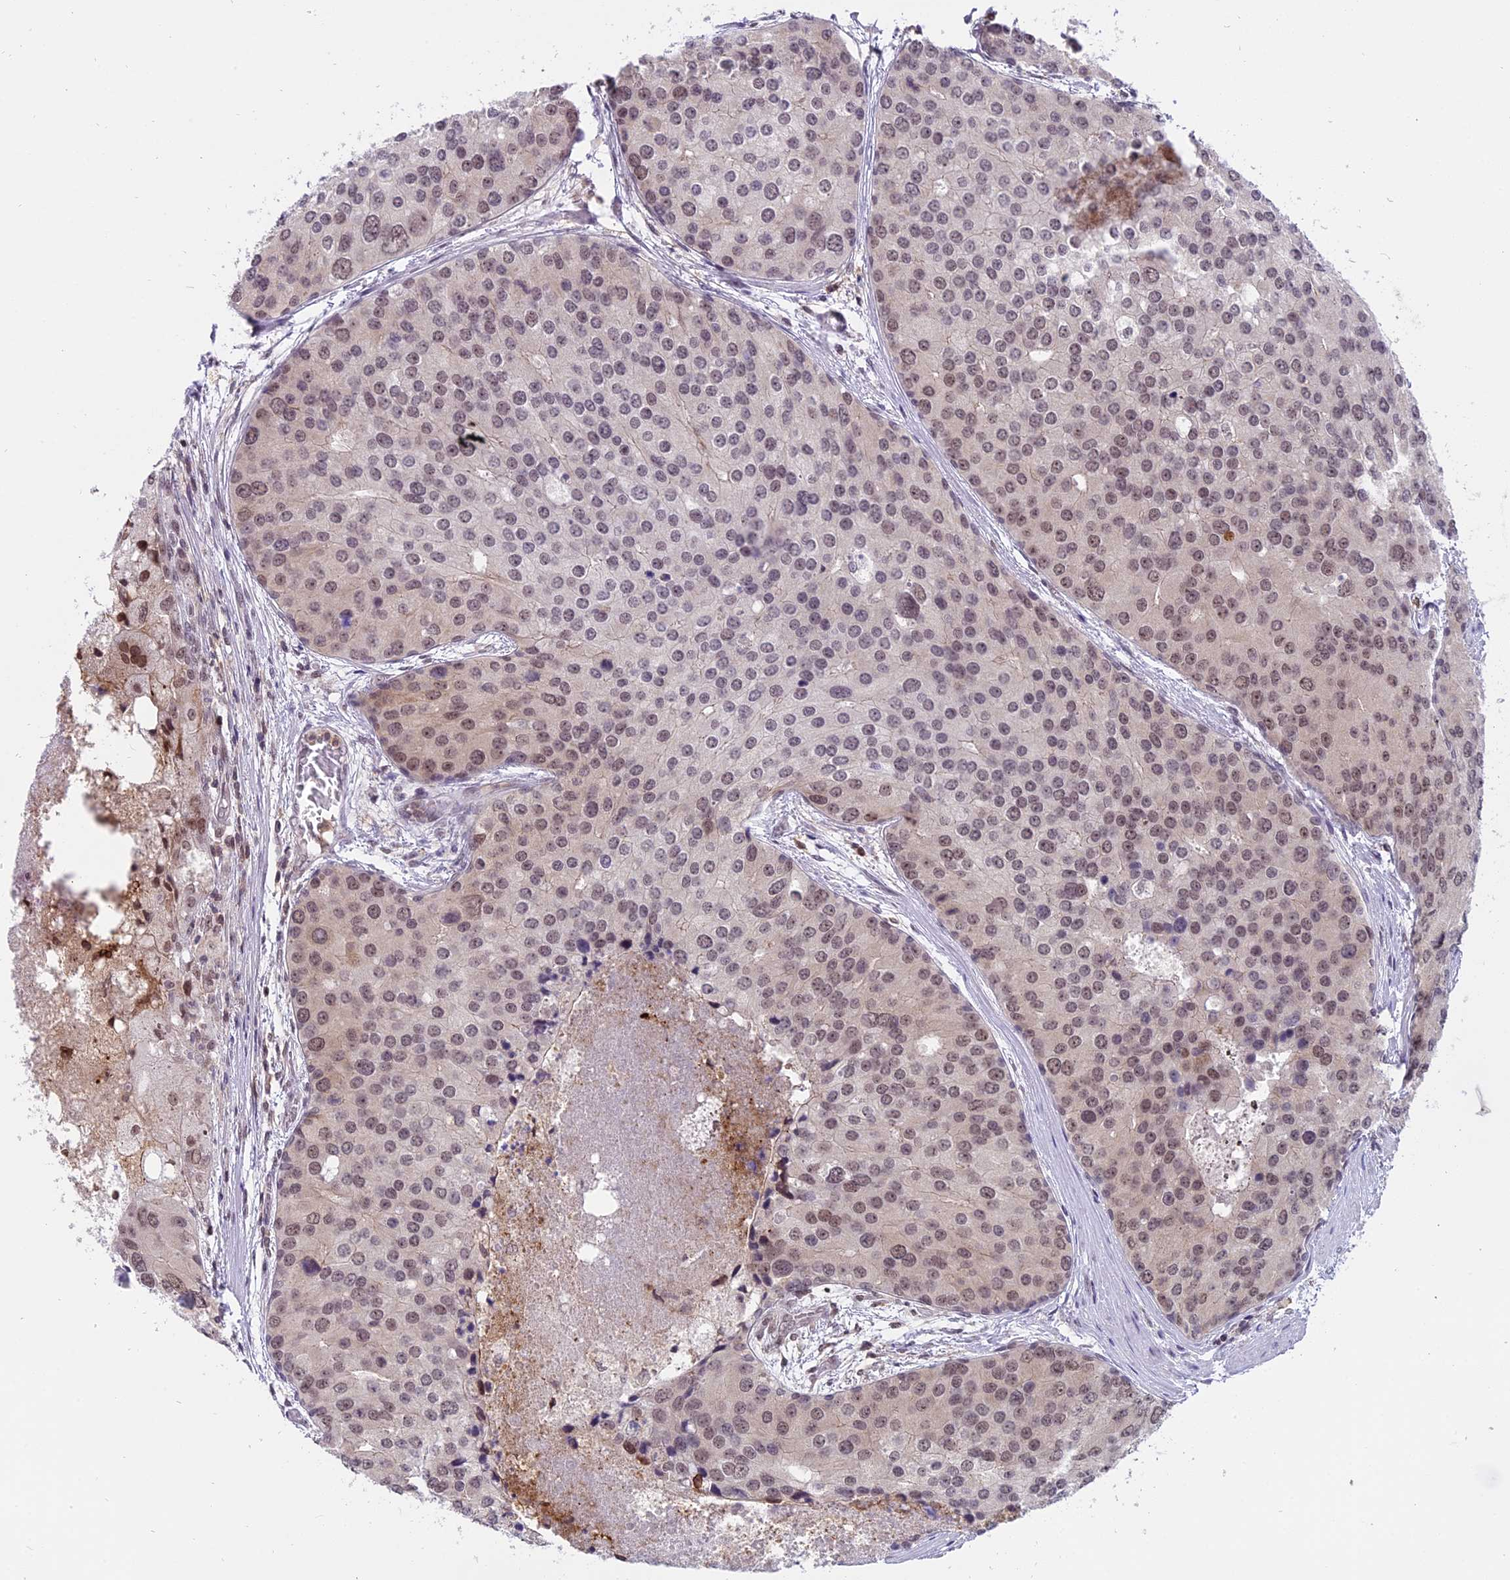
{"staining": {"intensity": "moderate", "quantity": ">75%", "location": "nuclear"}, "tissue": "prostate cancer", "cell_type": "Tumor cells", "image_type": "cancer", "snomed": [{"axis": "morphology", "description": "Adenocarcinoma, High grade"}, {"axis": "topography", "description": "Prostate"}], "caption": "Immunohistochemical staining of high-grade adenocarcinoma (prostate) shows medium levels of moderate nuclear staining in about >75% of tumor cells.", "gene": "TADA3", "patient": {"sex": "male", "age": 62}}